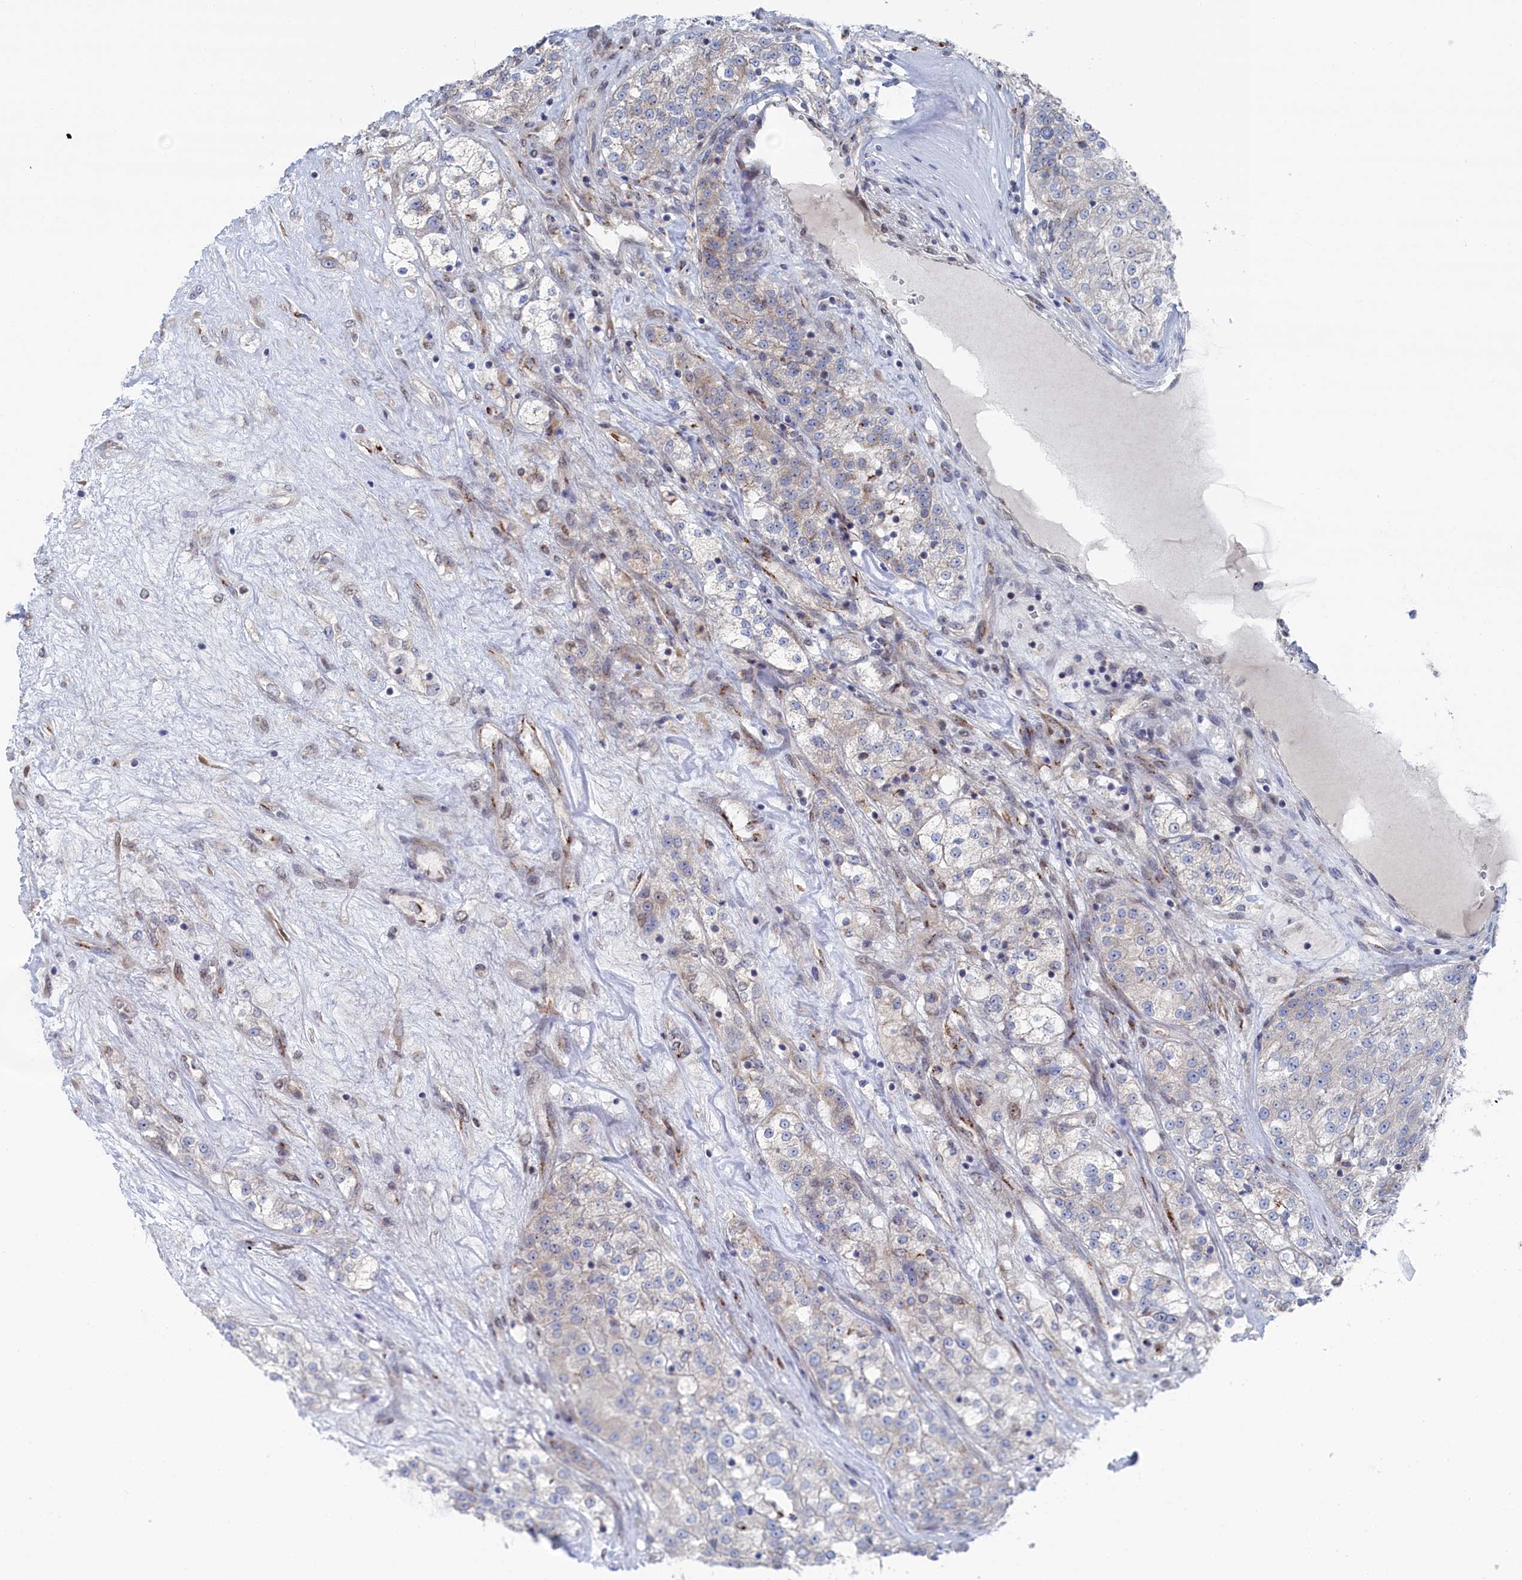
{"staining": {"intensity": "negative", "quantity": "none", "location": "none"}, "tissue": "renal cancer", "cell_type": "Tumor cells", "image_type": "cancer", "snomed": [{"axis": "morphology", "description": "Adenocarcinoma, NOS"}, {"axis": "topography", "description": "Kidney"}], "caption": "Tumor cells show no significant protein expression in adenocarcinoma (renal).", "gene": "IRX1", "patient": {"sex": "female", "age": 63}}